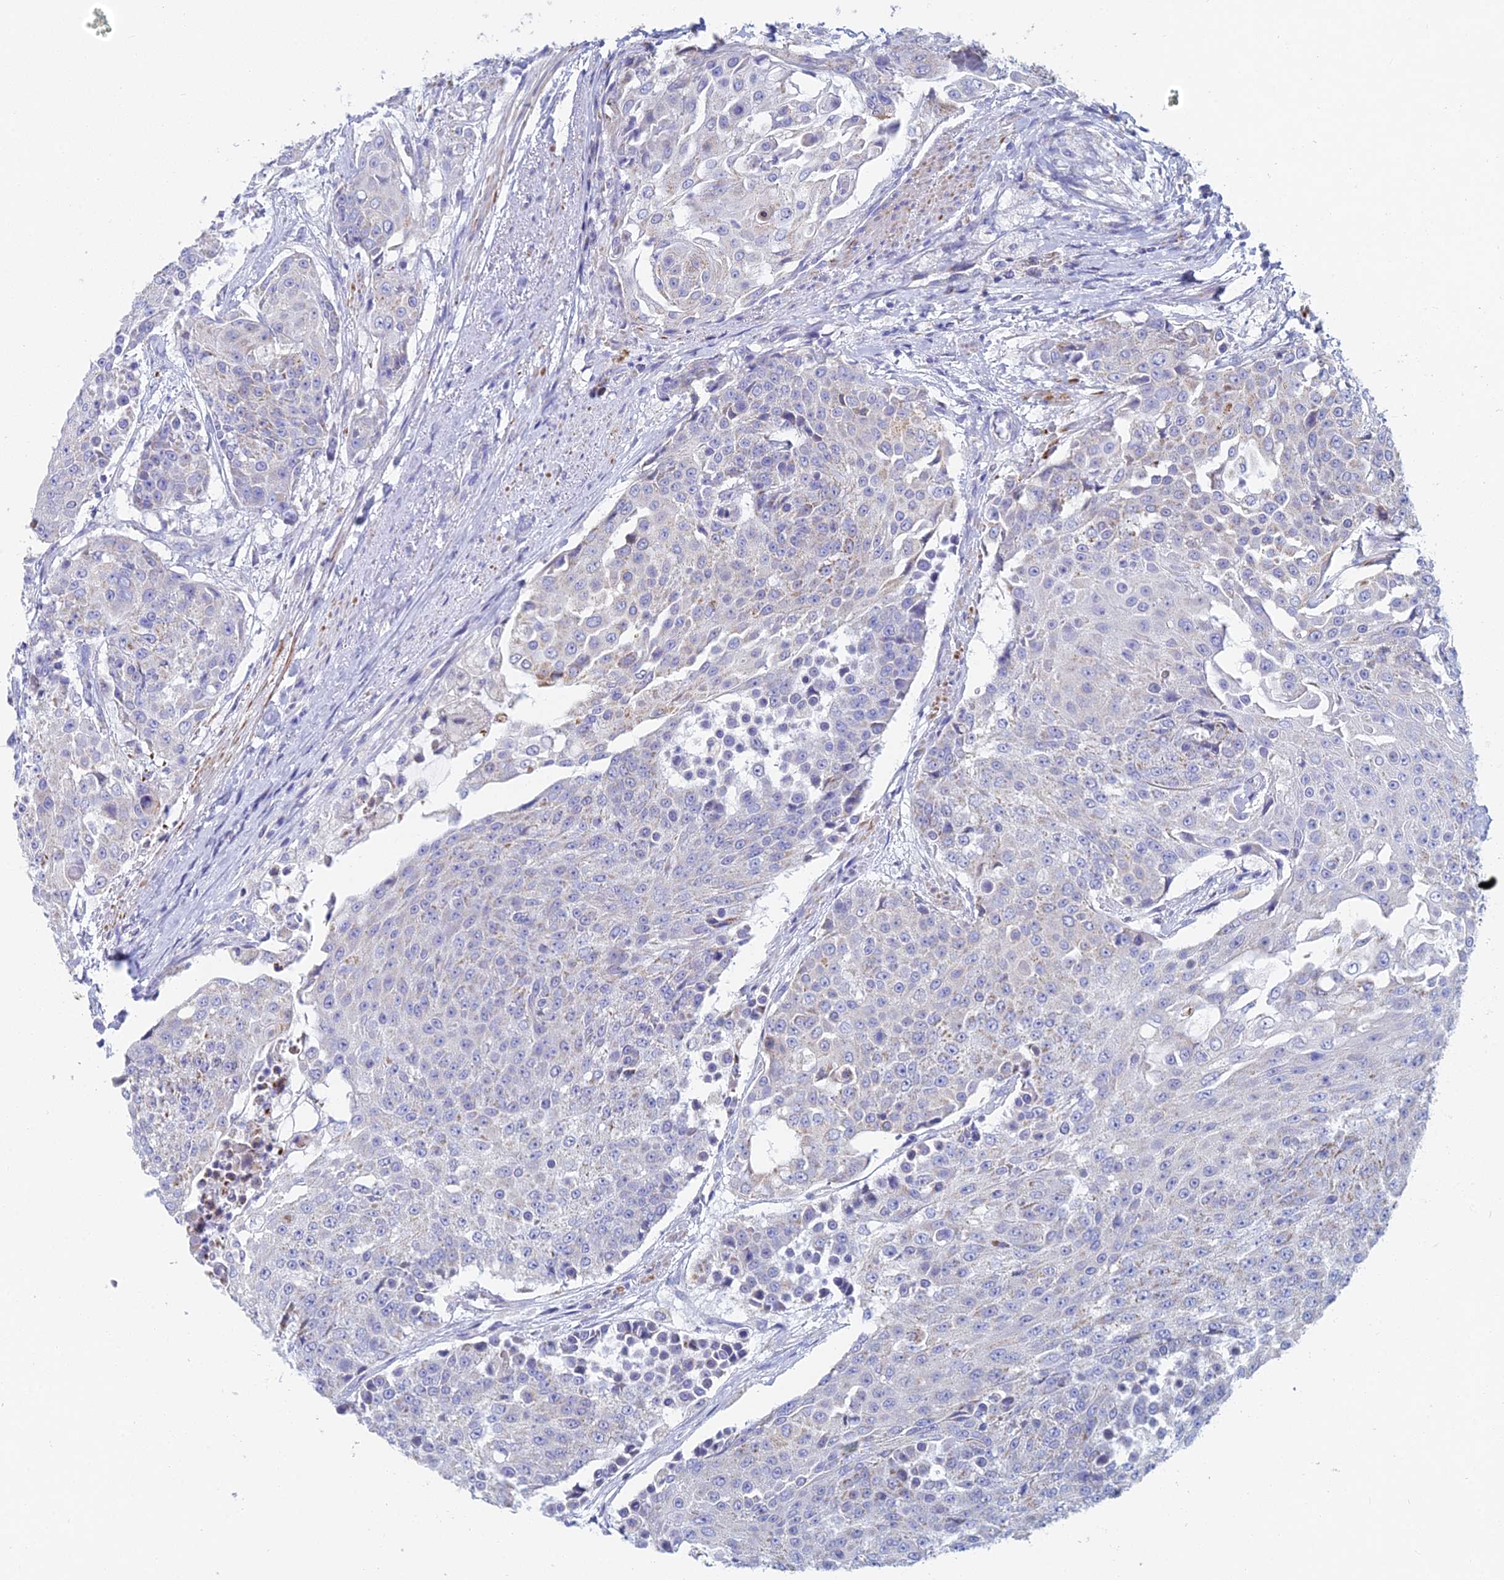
{"staining": {"intensity": "weak", "quantity": "<25%", "location": "cytoplasmic/membranous"}, "tissue": "urothelial cancer", "cell_type": "Tumor cells", "image_type": "cancer", "snomed": [{"axis": "morphology", "description": "Urothelial carcinoma, High grade"}, {"axis": "topography", "description": "Urinary bladder"}], "caption": "Tumor cells show no significant protein expression in urothelial cancer. Nuclei are stained in blue.", "gene": "ACSM1", "patient": {"sex": "female", "age": 63}}